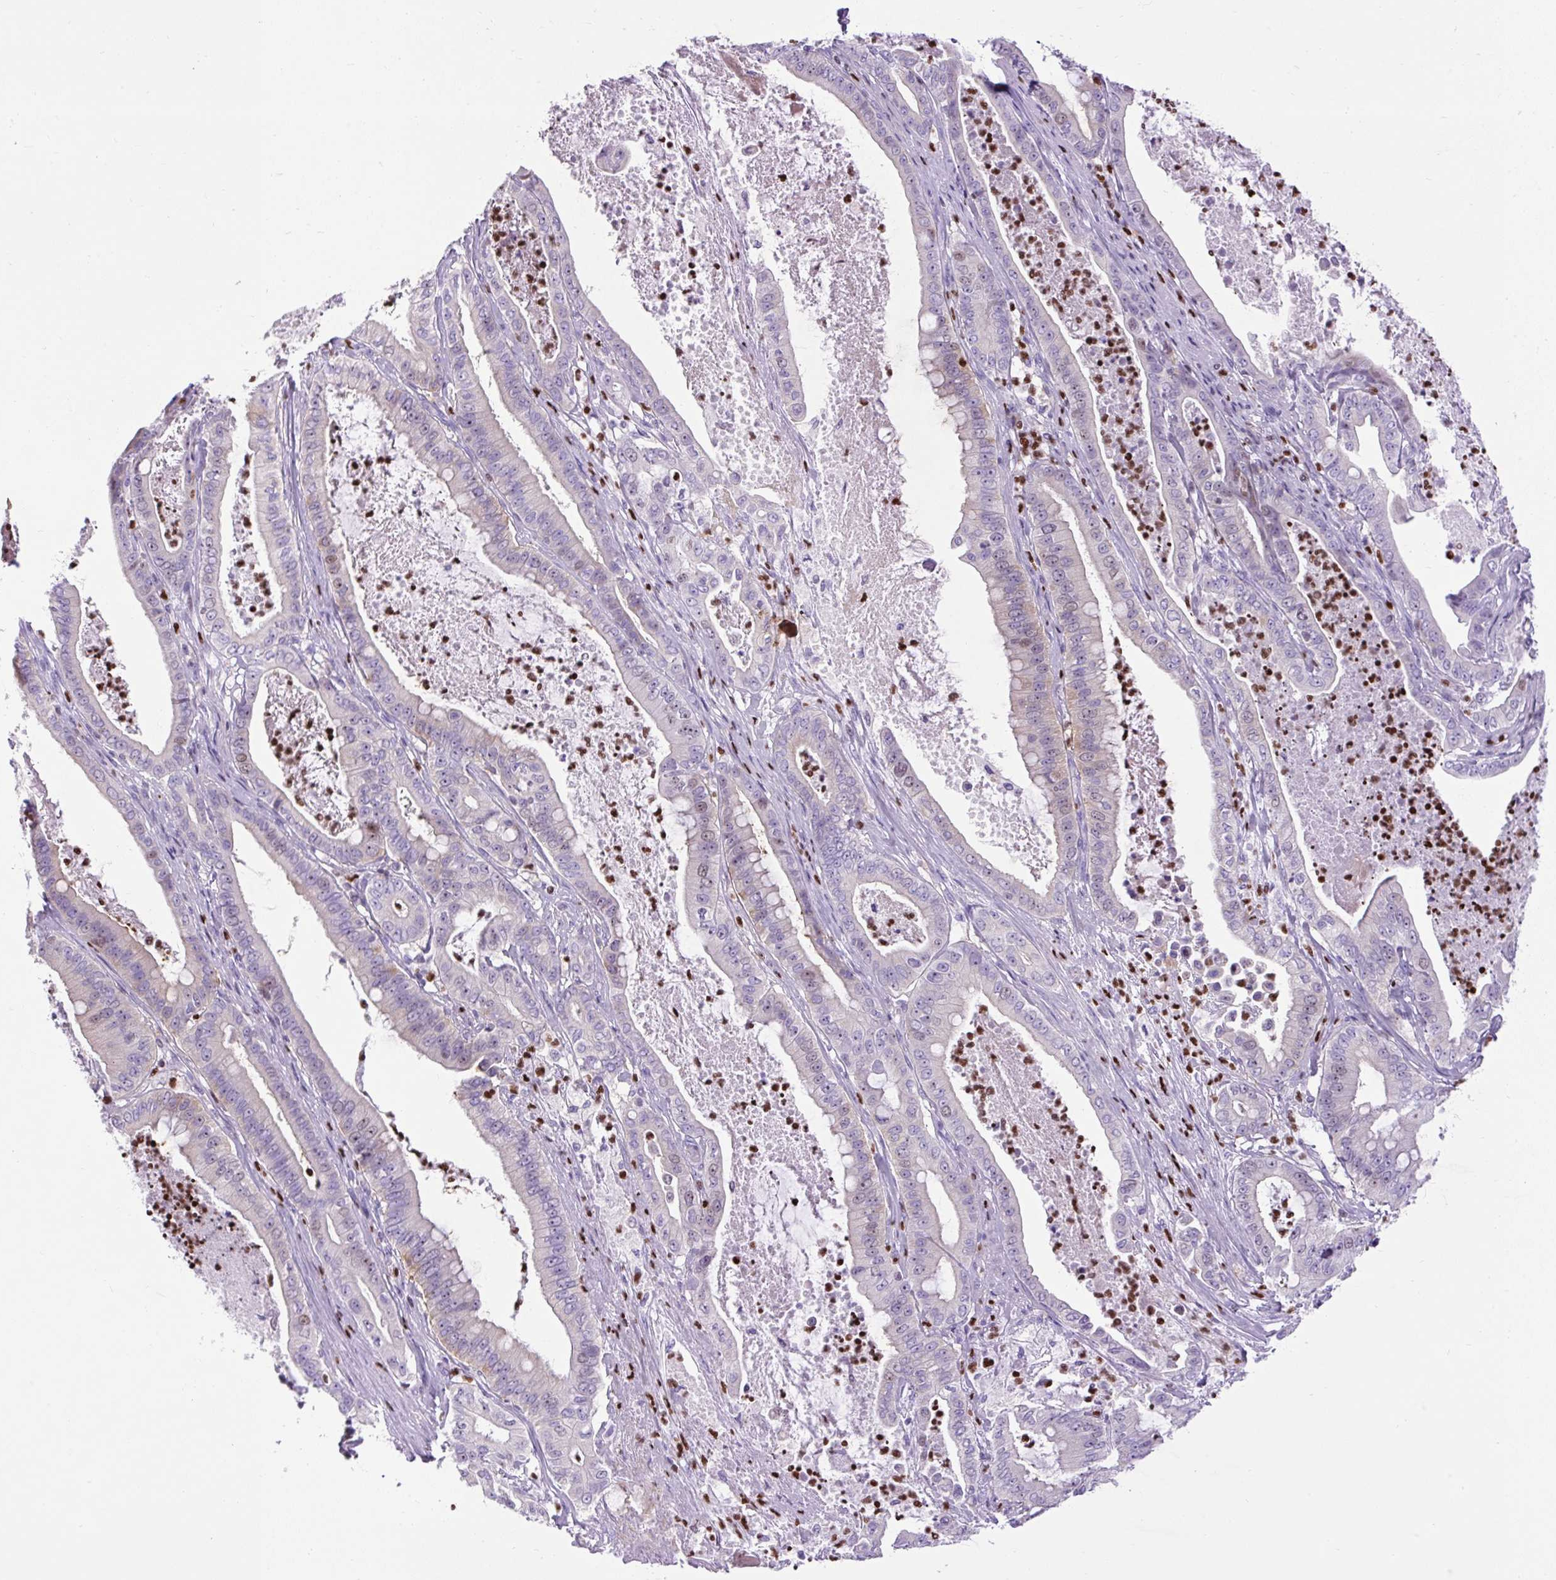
{"staining": {"intensity": "weak", "quantity": "<25%", "location": "nuclear"}, "tissue": "pancreatic cancer", "cell_type": "Tumor cells", "image_type": "cancer", "snomed": [{"axis": "morphology", "description": "Adenocarcinoma, NOS"}, {"axis": "topography", "description": "Pancreas"}], "caption": "The IHC photomicrograph has no significant expression in tumor cells of pancreatic cancer (adenocarcinoma) tissue.", "gene": "SPC24", "patient": {"sex": "male", "age": 71}}